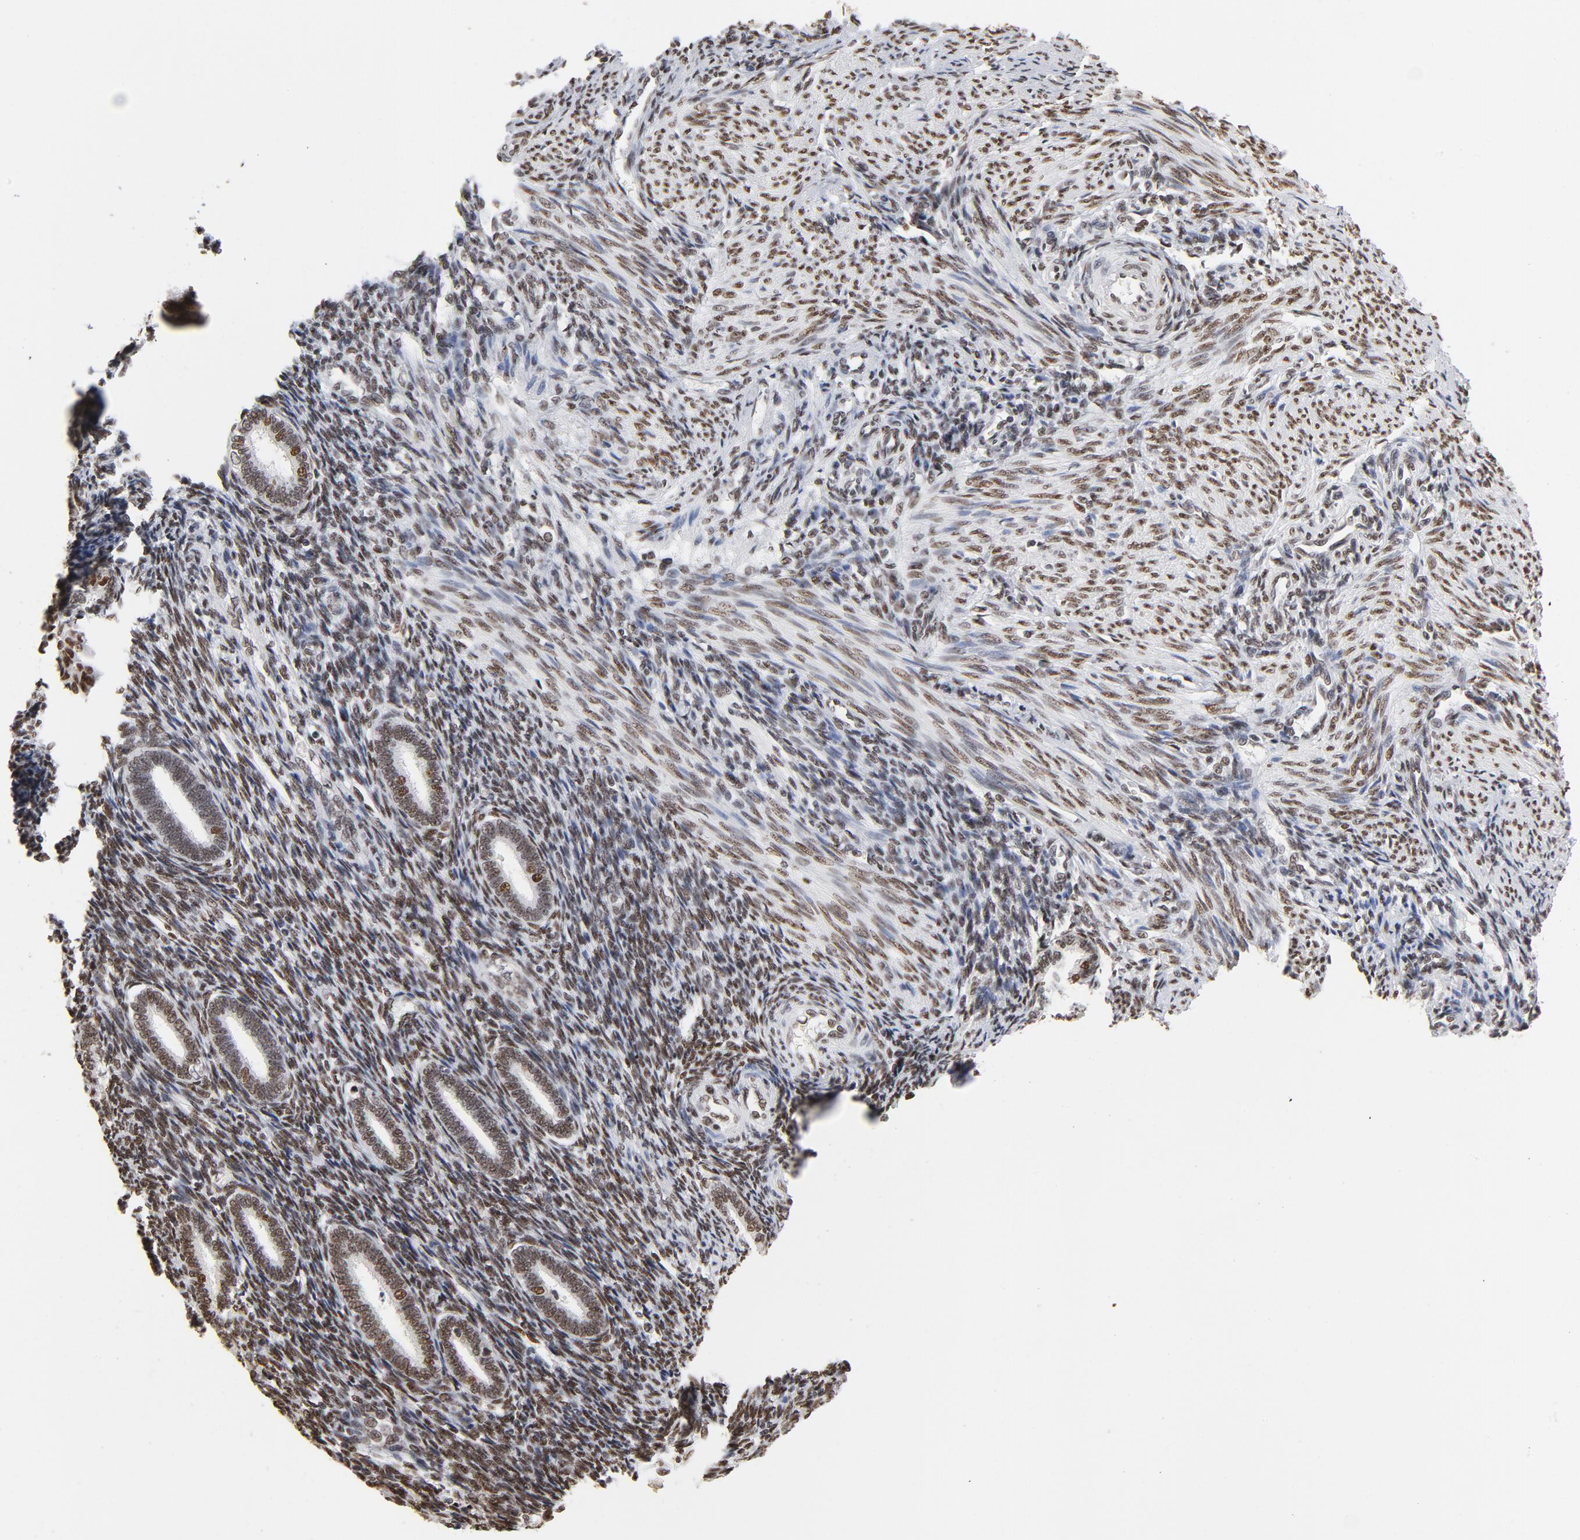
{"staining": {"intensity": "strong", "quantity": ">75%", "location": "nuclear"}, "tissue": "endometrium", "cell_type": "Cells in endometrial stroma", "image_type": "normal", "snomed": [{"axis": "morphology", "description": "Normal tissue, NOS"}, {"axis": "topography", "description": "Endometrium"}], "caption": "Protein expression analysis of normal human endometrium reveals strong nuclear staining in approximately >75% of cells in endometrial stroma. (DAB IHC, brown staining for protein, blue staining for nuclei).", "gene": "TP53BP1", "patient": {"sex": "female", "age": 27}}